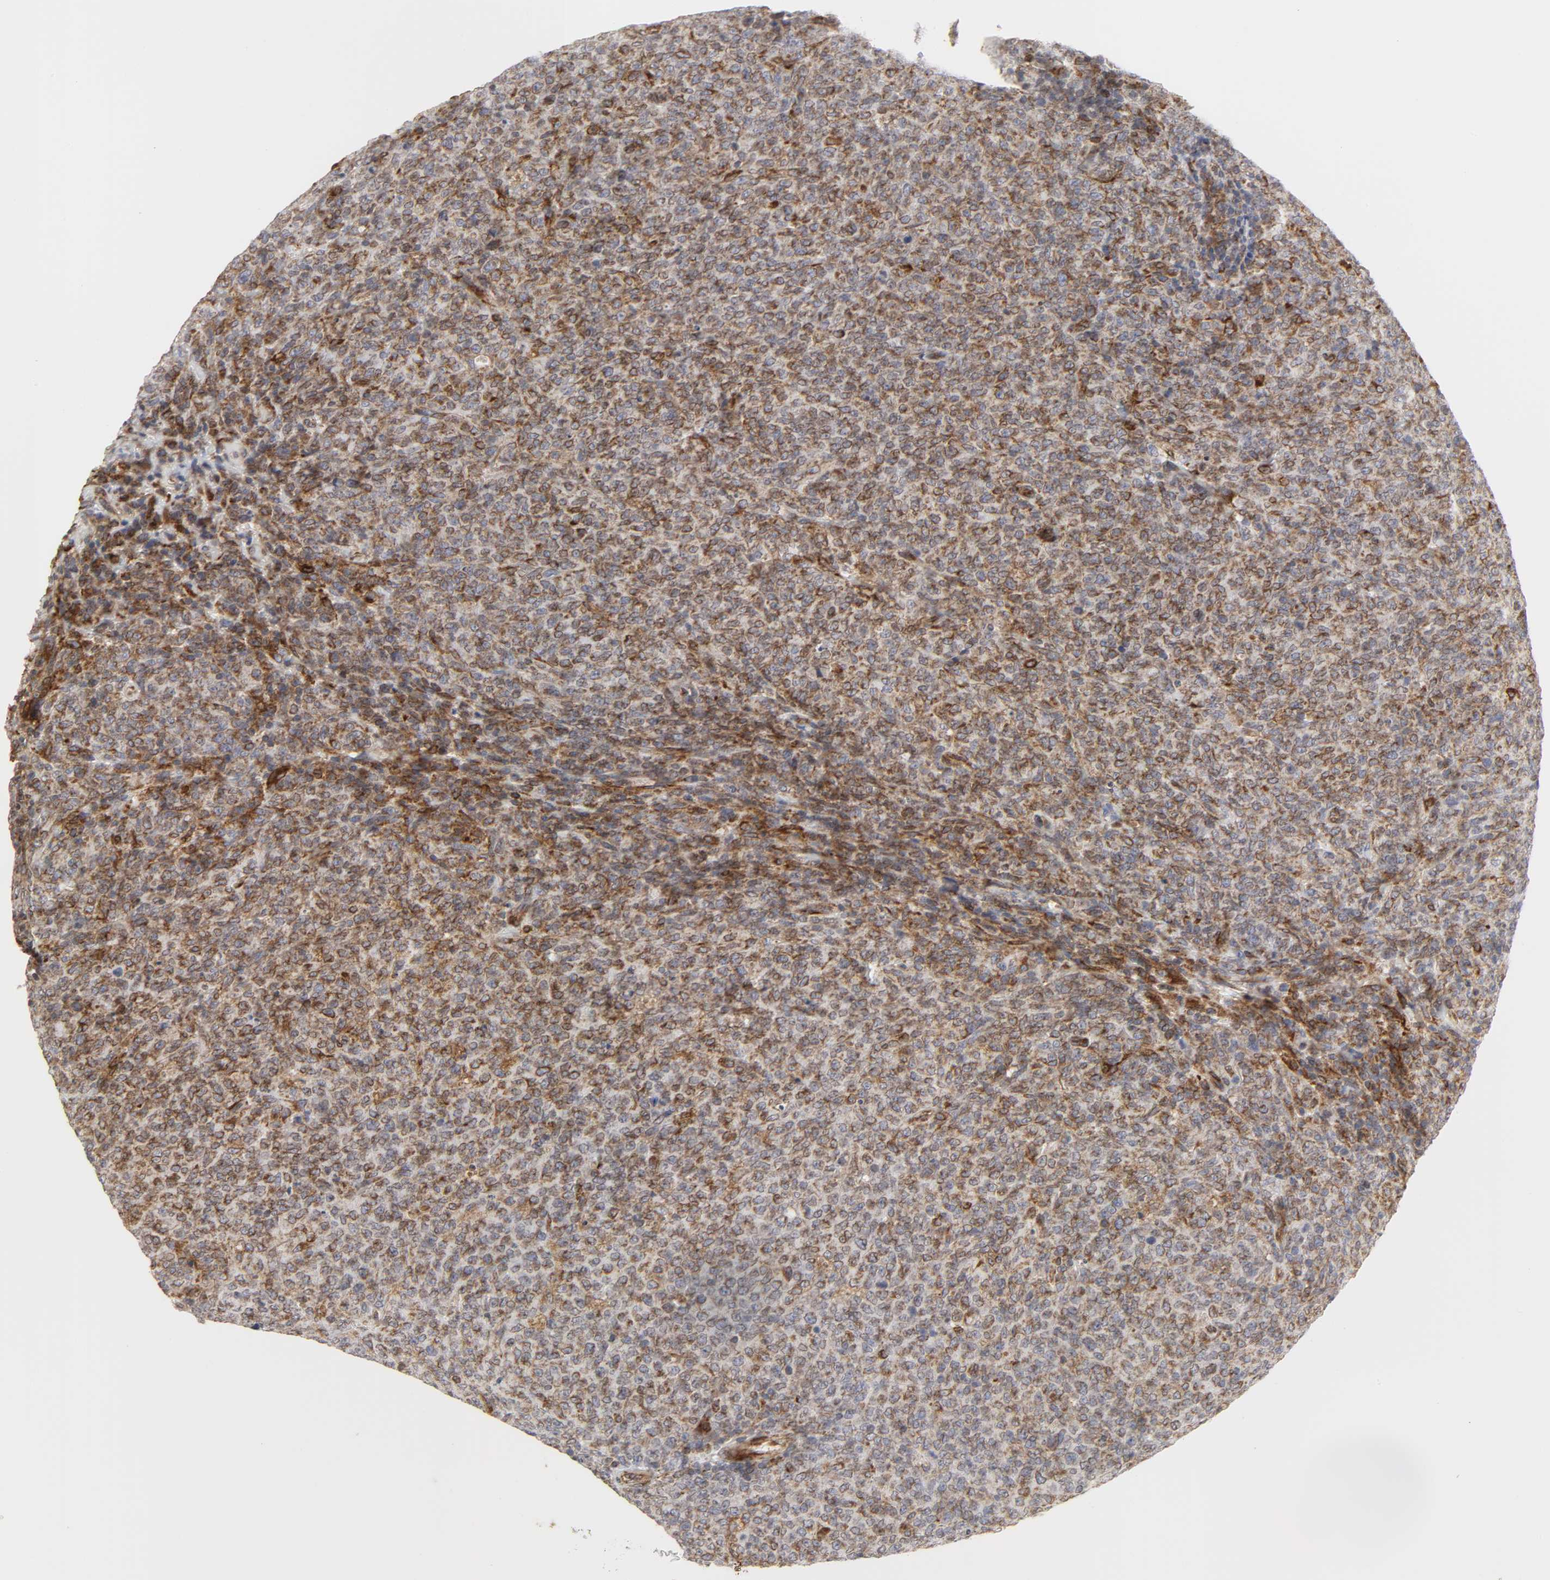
{"staining": {"intensity": "moderate", "quantity": ">75%", "location": "cytoplasmic/membranous"}, "tissue": "lymphoma", "cell_type": "Tumor cells", "image_type": "cancer", "snomed": [{"axis": "morphology", "description": "Malignant lymphoma, non-Hodgkin's type, High grade"}, {"axis": "topography", "description": "Tonsil"}], "caption": "Protein staining reveals moderate cytoplasmic/membranous positivity in approximately >75% of tumor cells in high-grade malignant lymphoma, non-Hodgkin's type.", "gene": "POR", "patient": {"sex": "female", "age": 36}}